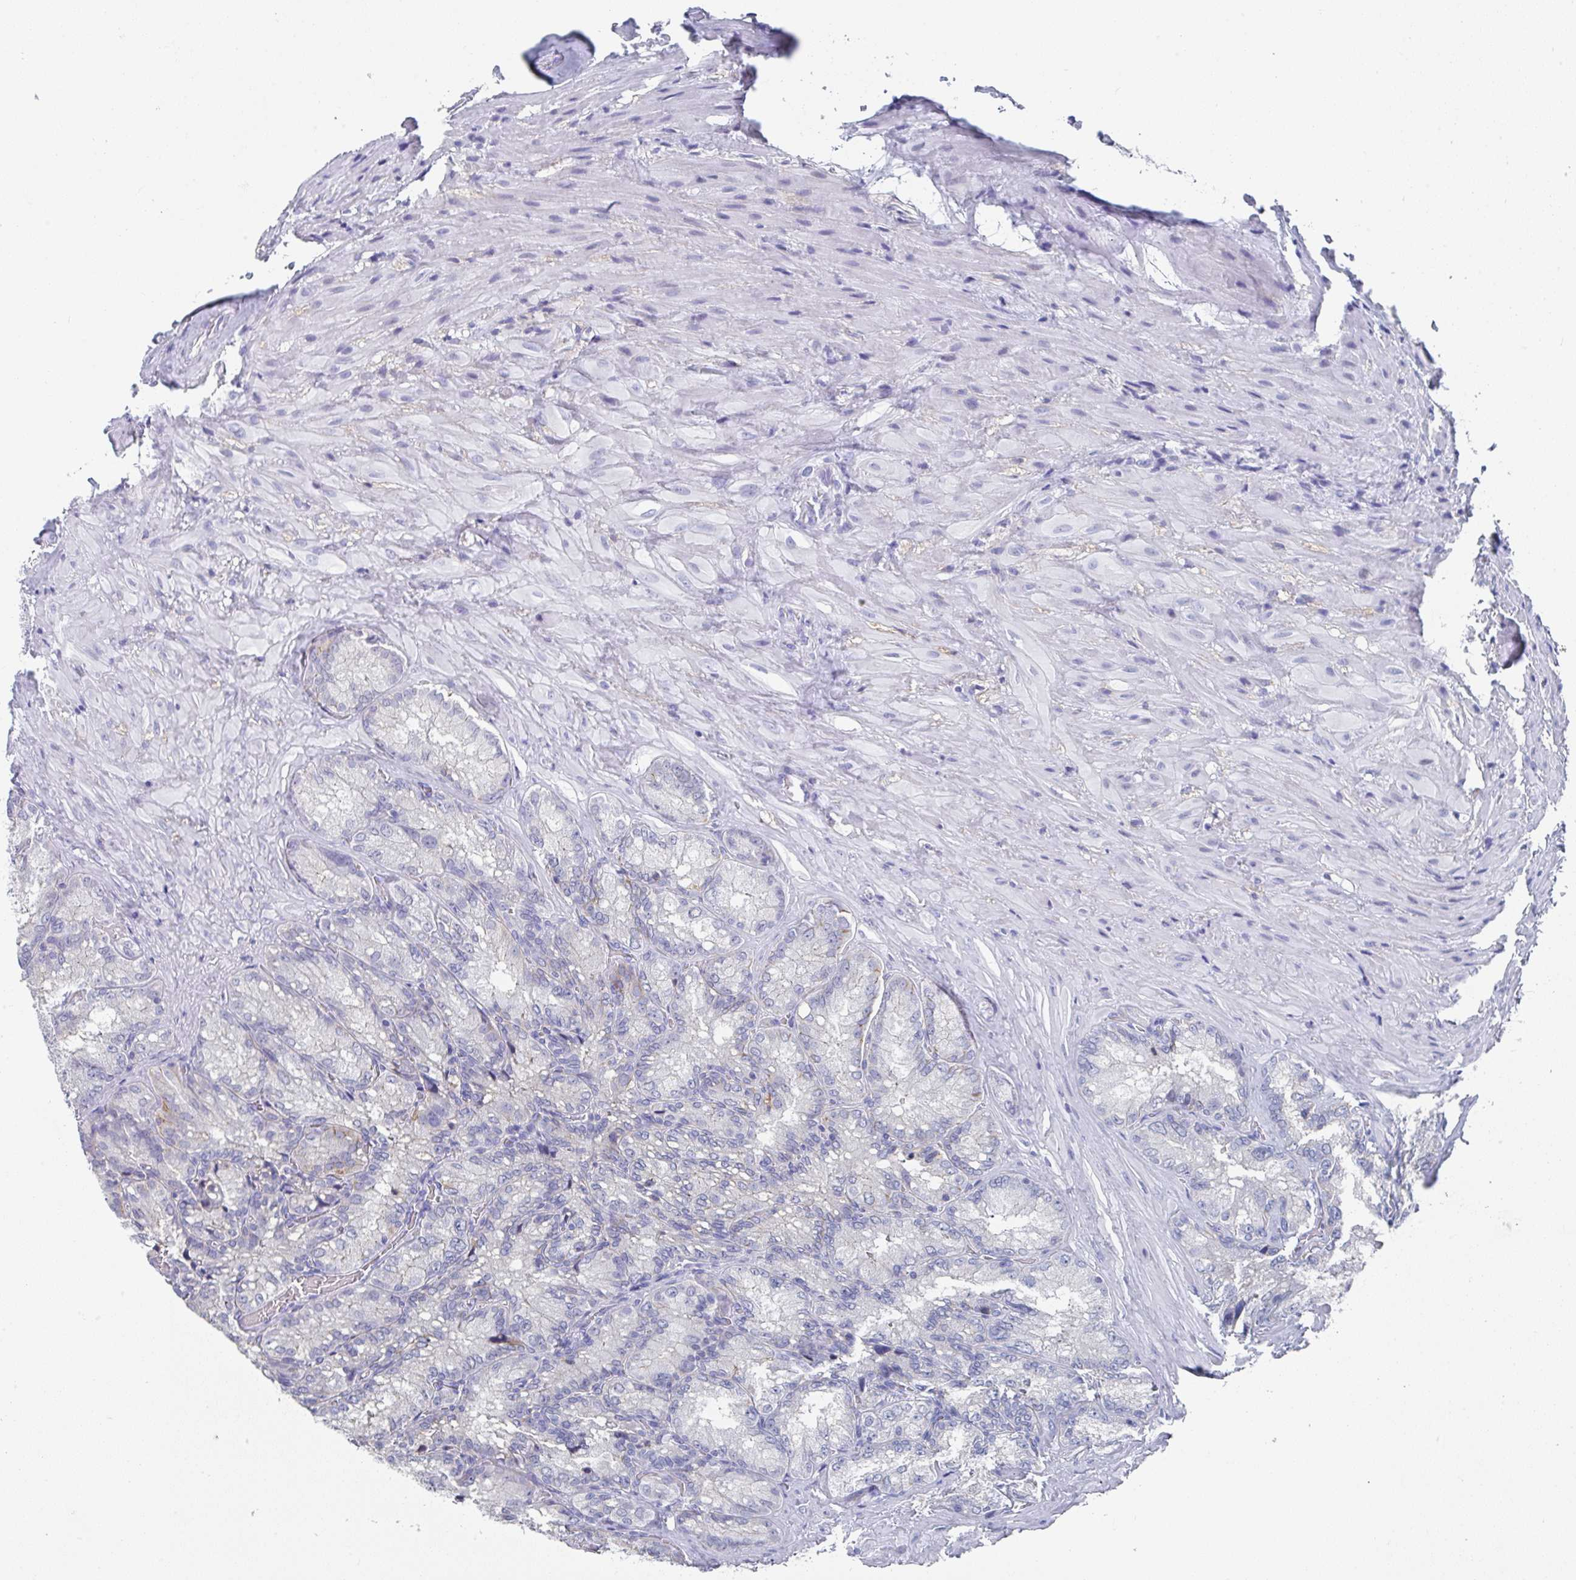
{"staining": {"intensity": "weak", "quantity": "<25%", "location": "cytoplasmic/membranous"}, "tissue": "seminal vesicle", "cell_type": "Glandular cells", "image_type": "normal", "snomed": [{"axis": "morphology", "description": "Normal tissue, NOS"}, {"axis": "topography", "description": "Seminal veicle"}], "caption": "The IHC photomicrograph has no significant staining in glandular cells of seminal vesicle.", "gene": "TNFRSF8", "patient": {"sex": "male", "age": 47}}